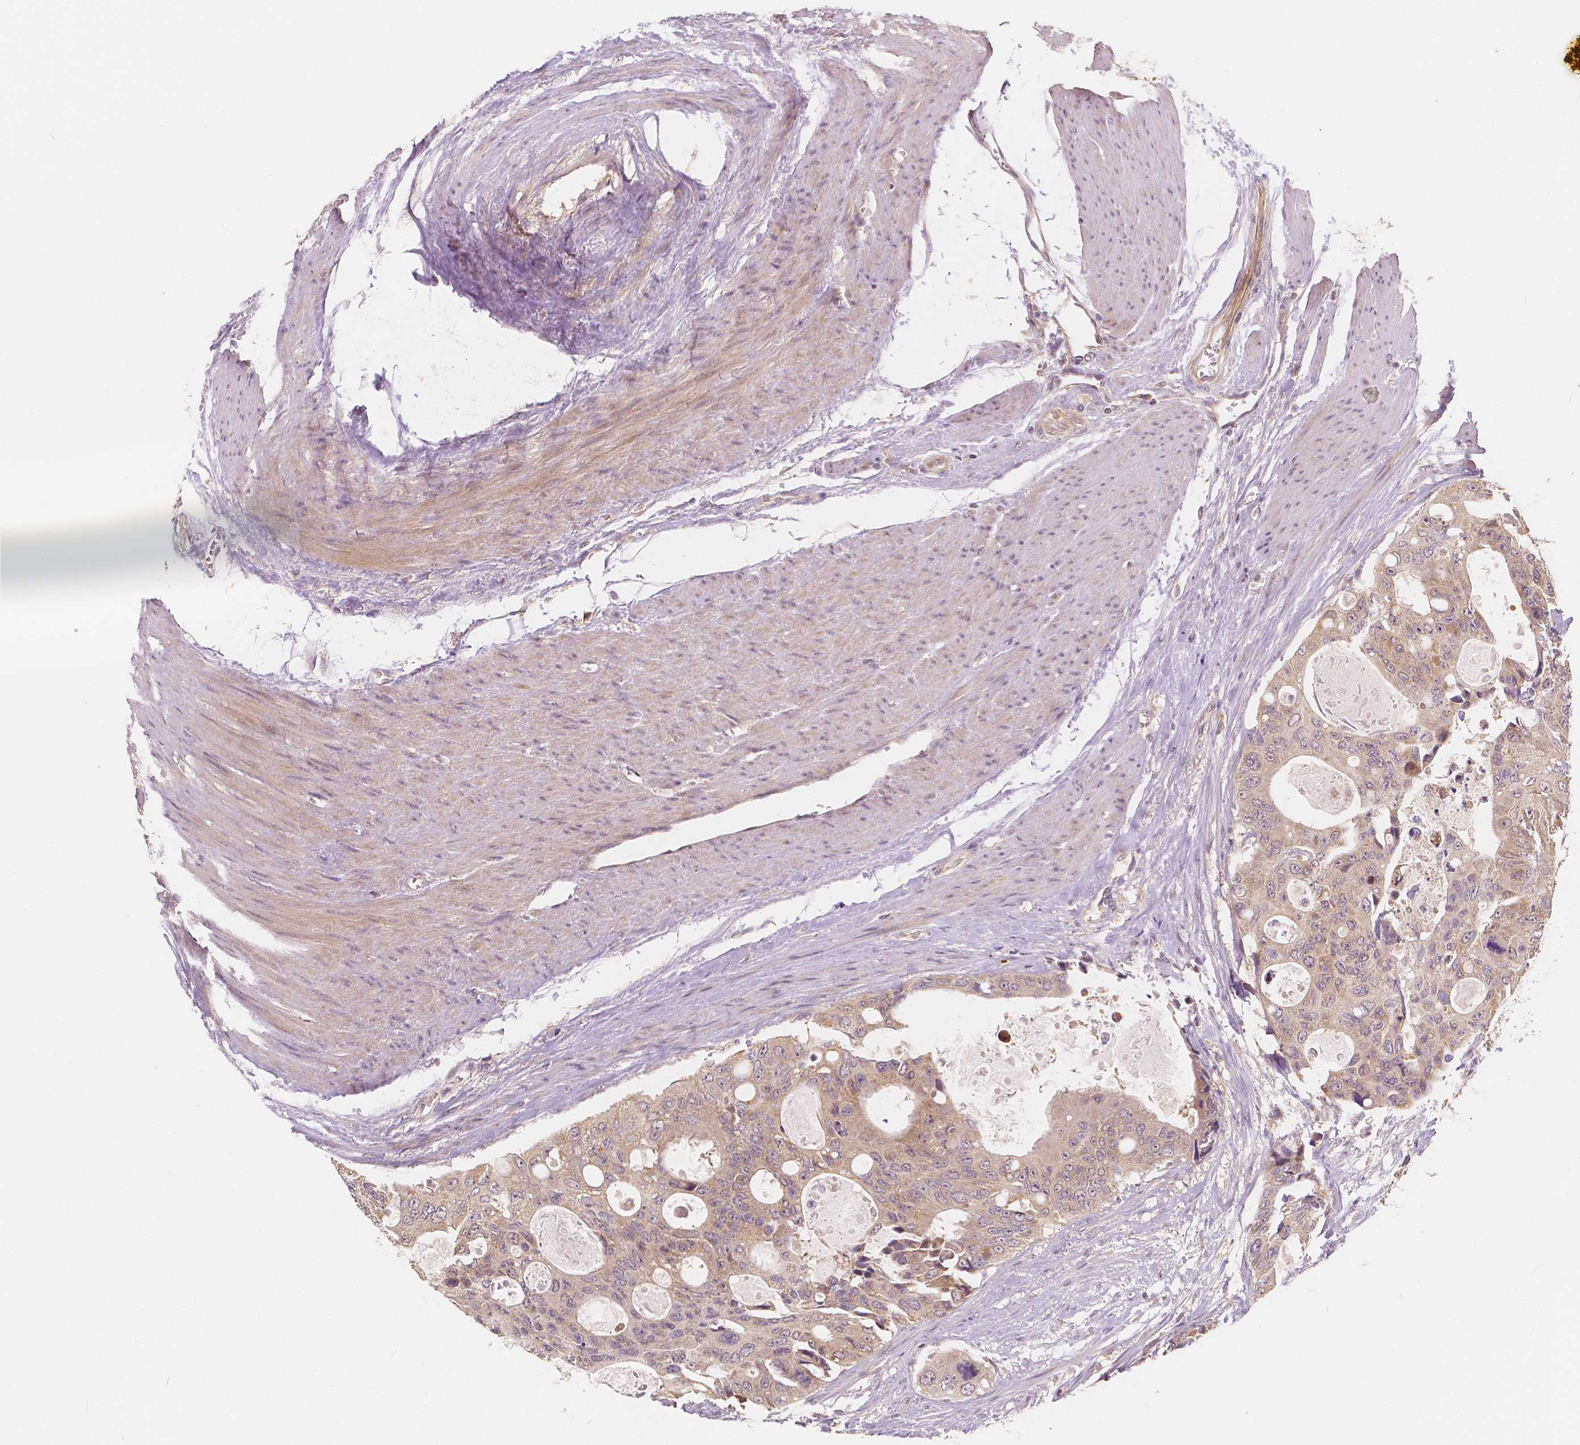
{"staining": {"intensity": "weak", "quantity": "25%-75%", "location": "cytoplasmic/membranous"}, "tissue": "colorectal cancer", "cell_type": "Tumor cells", "image_type": "cancer", "snomed": [{"axis": "morphology", "description": "Adenocarcinoma, NOS"}, {"axis": "topography", "description": "Rectum"}], "caption": "Protein analysis of colorectal cancer (adenocarcinoma) tissue demonstrates weak cytoplasmic/membranous positivity in about 25%-75% of tumor cells.", "gene": "SNX12", "patient": {"sex": "male", "age": 76}}